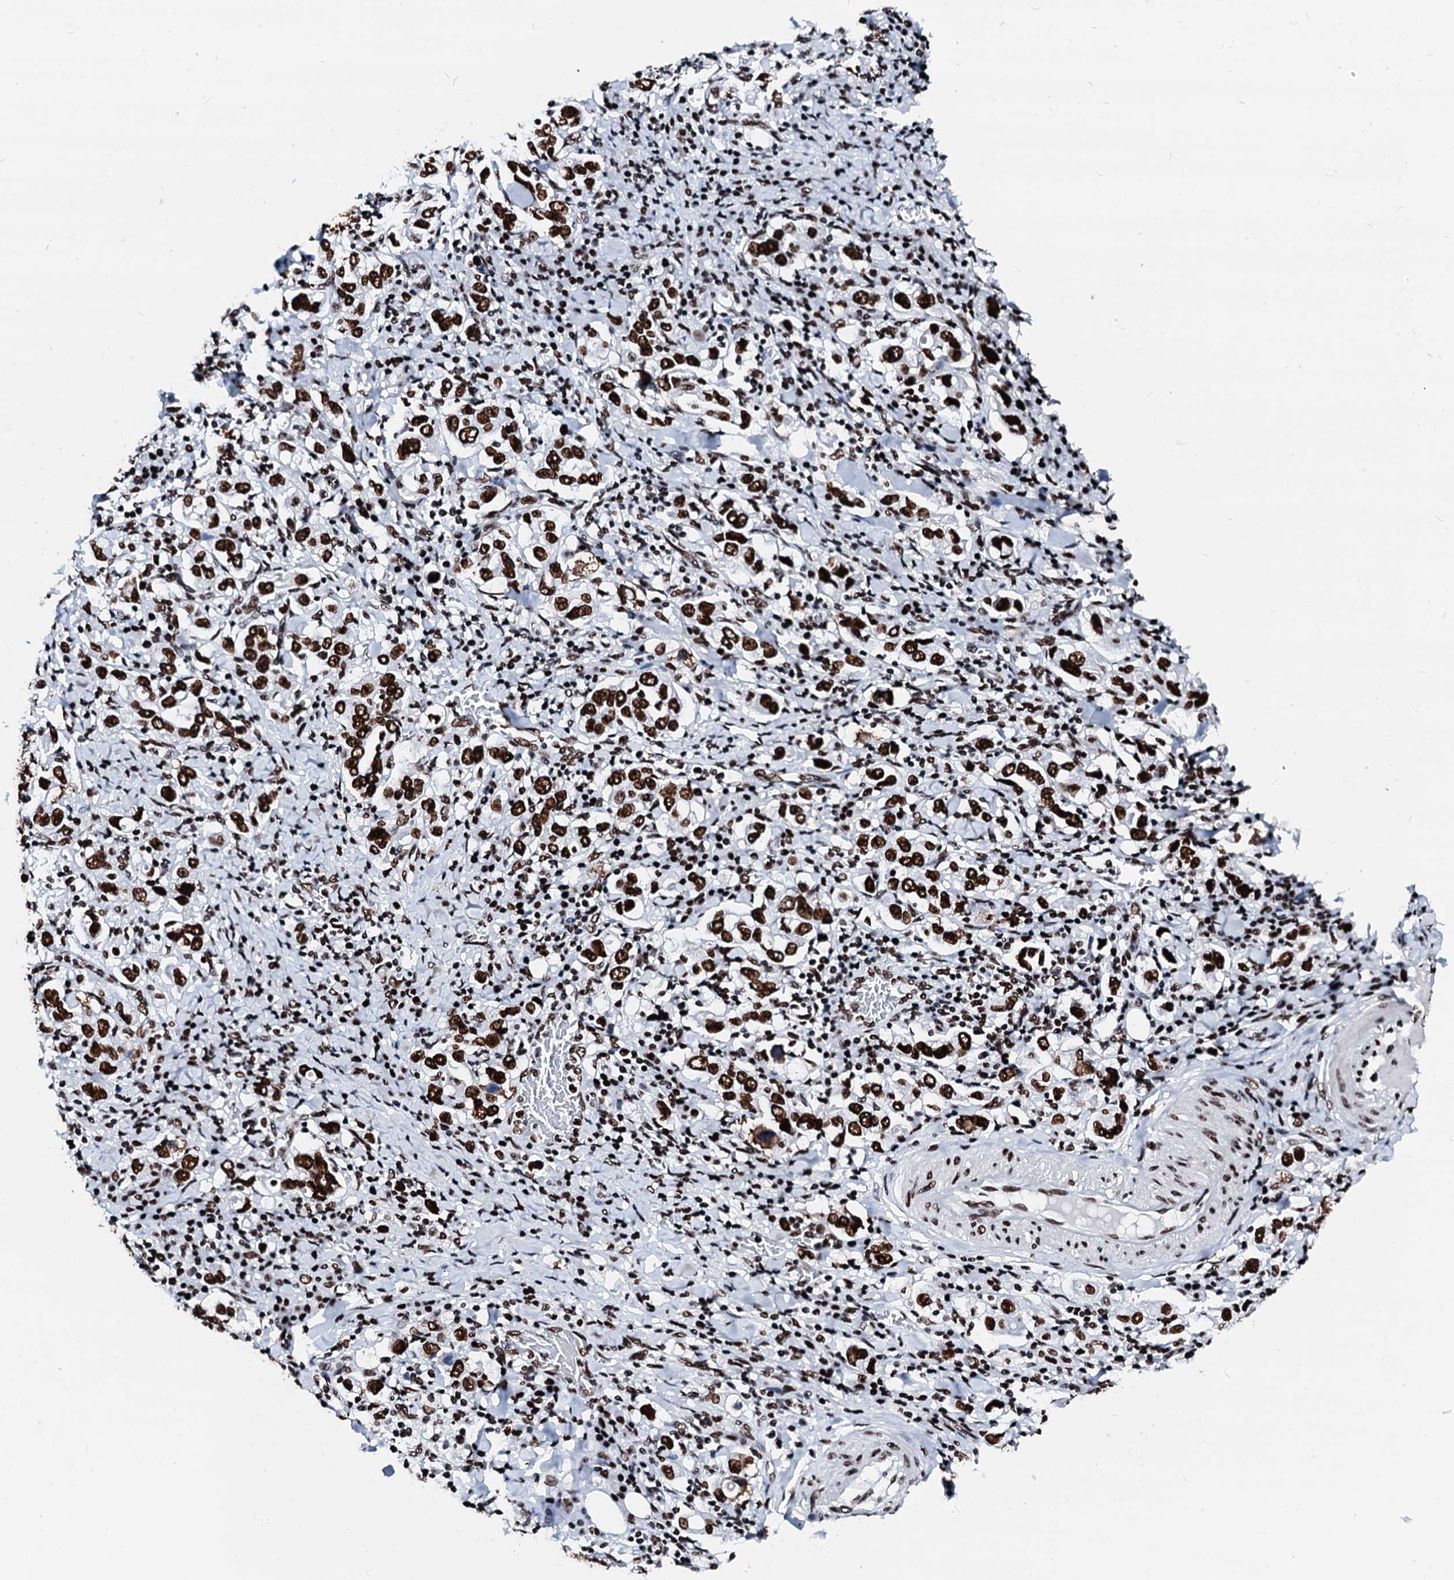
{"staining": {"intensity": "strong", "quantity": ">75%", "location": "nuclear"}, "tissue": "stomach cancer", "cell_type": "Tumor cells", "image_type": "cancer", "snomed": [{"axis": "morphology", "description": "Adenocarcinoma, NOS"}, {"axis": "topography", "description": "Stomach, upper"}], "caption": "Strong nuclear staining is seen in about >75% of tumor cells in adenocarcinoma (stomach). The protein is shown in brown color, while the nuclei are stained blue.", "gene": "RALY", "patient": {"sex": "male", "age": 62}}